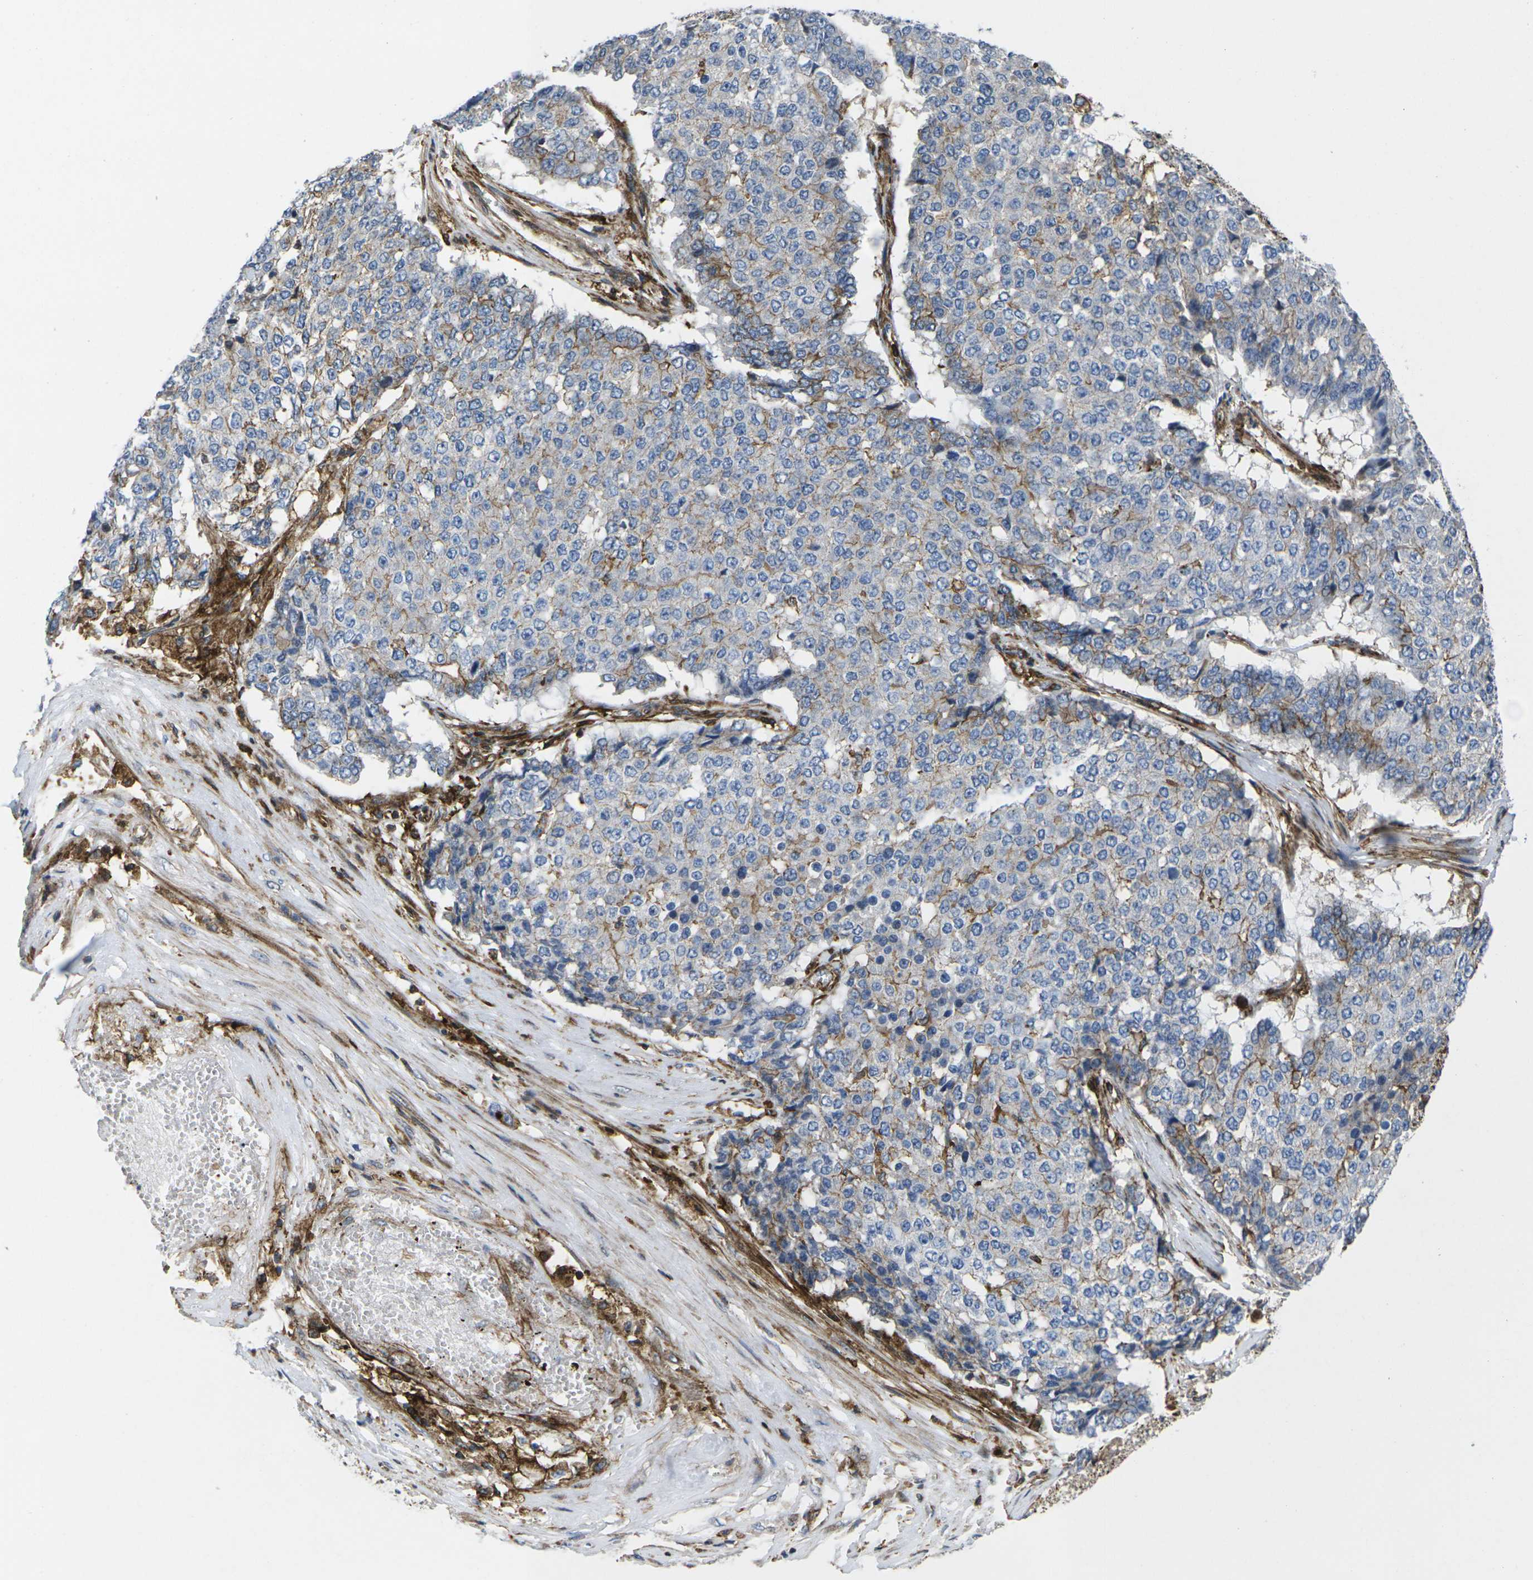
{"staining": {"intensity": "moderate", "quantity": "<25%", "location": "cytoplasmic/membranous"}, "tissue": "pancreatic cancer", "cell_type": "Tumor cells", "image_type": "cancer", "snomed": [{"axis": "morphology", "description": "Adenocarcinoma, NOS"}, {"axis": "topography", "description": "Pancreas"}], "caption": "Immunohistochemistry (IHC) of adenocarcinoma (pancreatic) displays low levels of moderate cytoplasmic/membranous staining in approximately <25% of tumor cells.", "gene": "IQGAP1", "patient": {"sex": "male", "age": 50}}